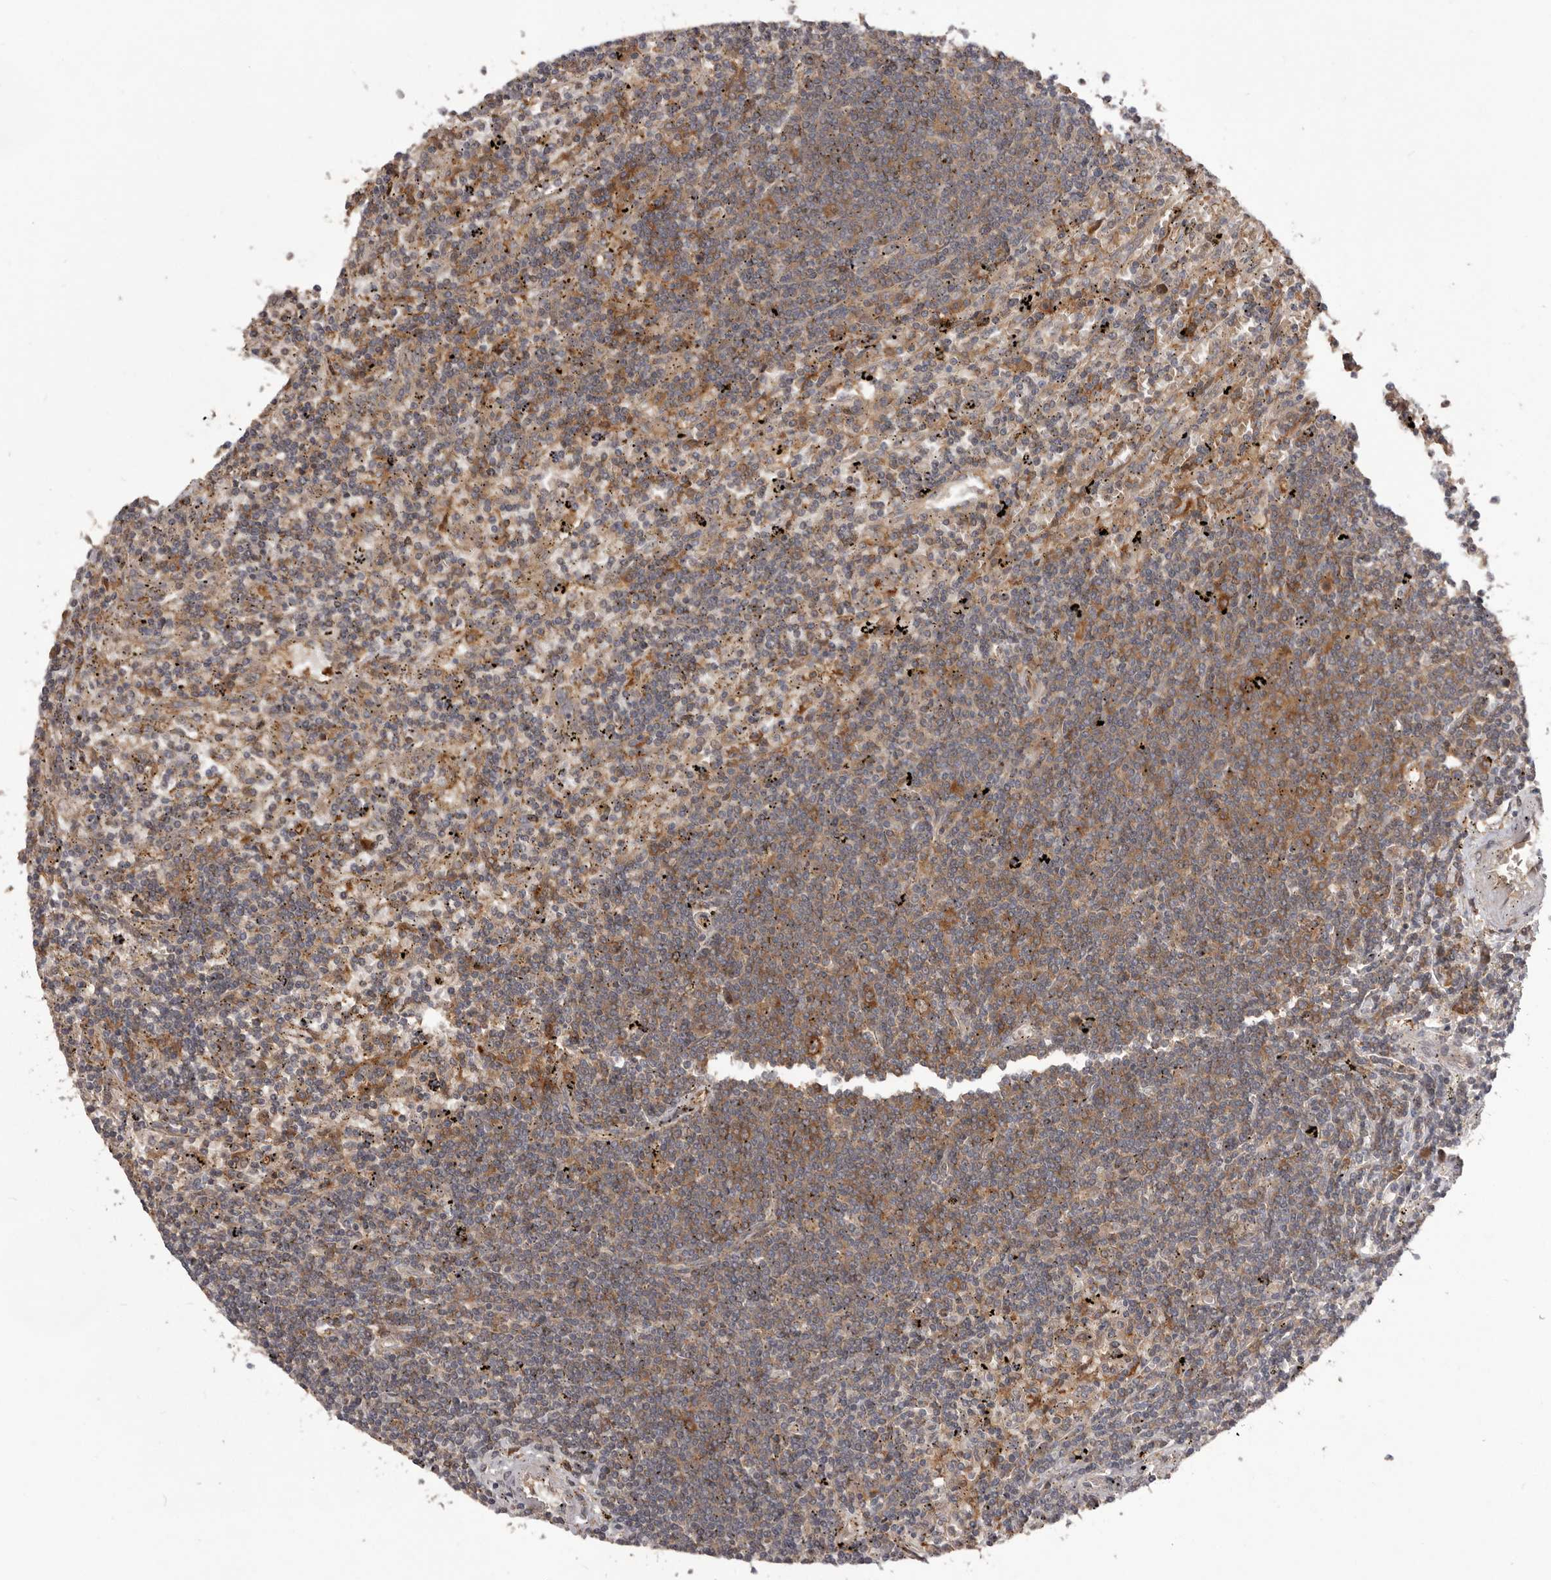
{"staining": {"intensity": "moderate", "quantity": ">75%", "location": "cytoplasmic/membranous"}, "tissue": "lymphoma", "cell_type": "Tumor cells", "image_type": "cancer", "snomed": [{"axis": "morphology", "description": "Malignant lymphoma, non-Hodgkin's type, Low grade"}, {"axis": "topography", "description": "Spleen"}], "caption": "A medium amount of moderate cytoplasmic/membranous staining is seen in approximately >75% of tumor cells in malignant lymphoma, non-Hodgkin's type (low-grade) tissue.", "gene": "HBS1L", "patient": {"sex": "male", "age": 76}}